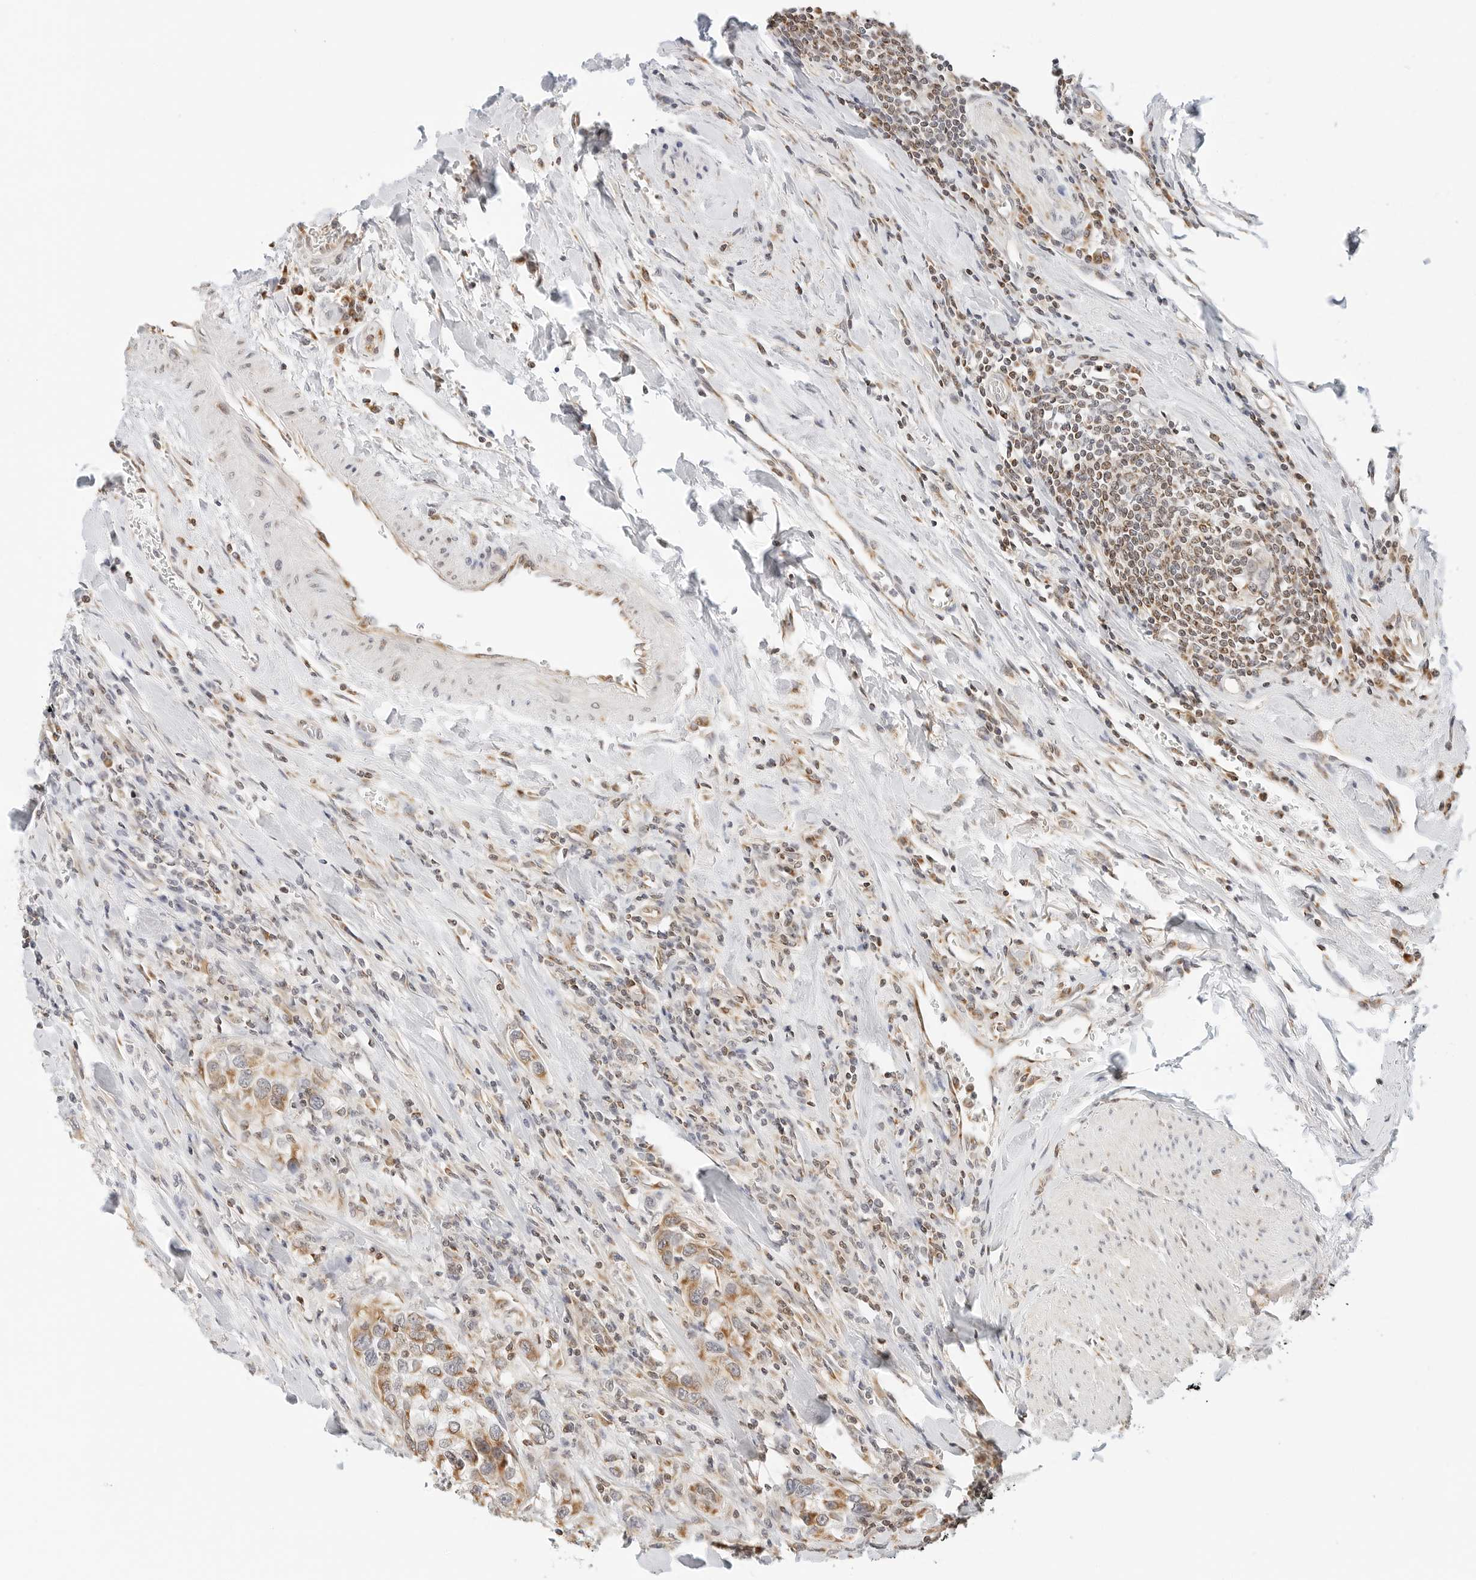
{"staining": {"intensity": "moderate", "quantity": ">75%", "location": "cytoplasmic/membranous"}, "tissue": "urothelial cancer", "cell_type": "Tumor cells", "image_type": "cancer", "snomed": [{"axis": "morphology", "description": "Urothelial carcinoma, High grade"}, {"axis": "topography", "description": "Urinary bladder"}], "caption": "High-power microscopy captured an immunohistochemistry (IHC) micrograph of urothelial cancer, revealing moderate cytoplasmic/membranous positivity in approximately >75% of tumor cells.", "gene": "ATL1", "patient": {"sex": "female", "age": 80}}